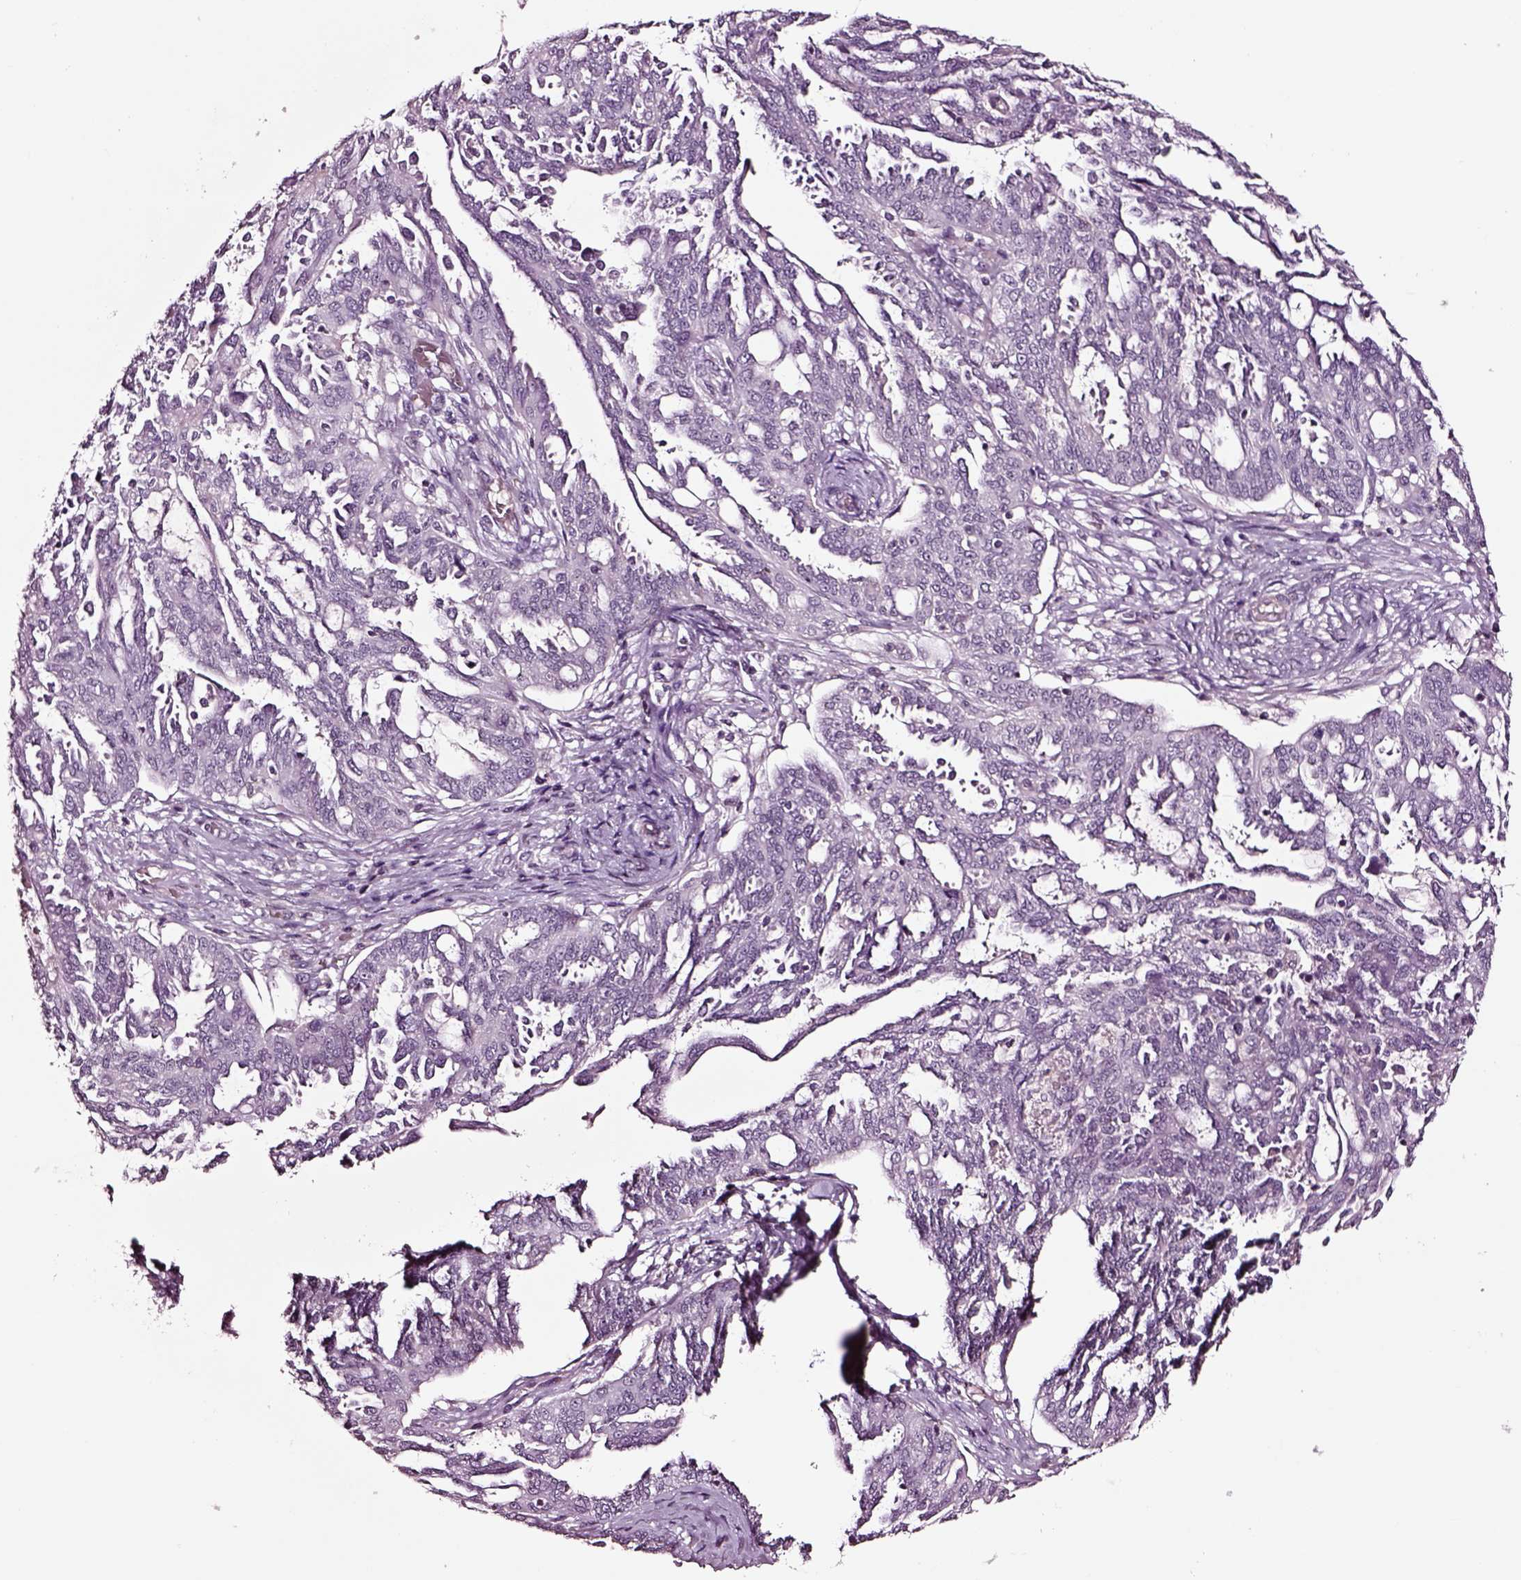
{"staining": {"intensity": "negative", "quantity": "none", "location": "none"}, "tissue": "ovarian cancer", "cell_type": "Tumor cells", "image_type": "cancer", "snomed": [{"axis": "morphology", "description": "Cystadenocarcinoma, serous, NOS"}, {"axis": "topography", "description": "Ovary"}], "caption": "The micrograph exhibits no significant expression in tumor cells of ovarian cancer (serous cystadenocarcinoma).", "gene": "SOX10", "patient": {"sex": "female", "age": 67}}